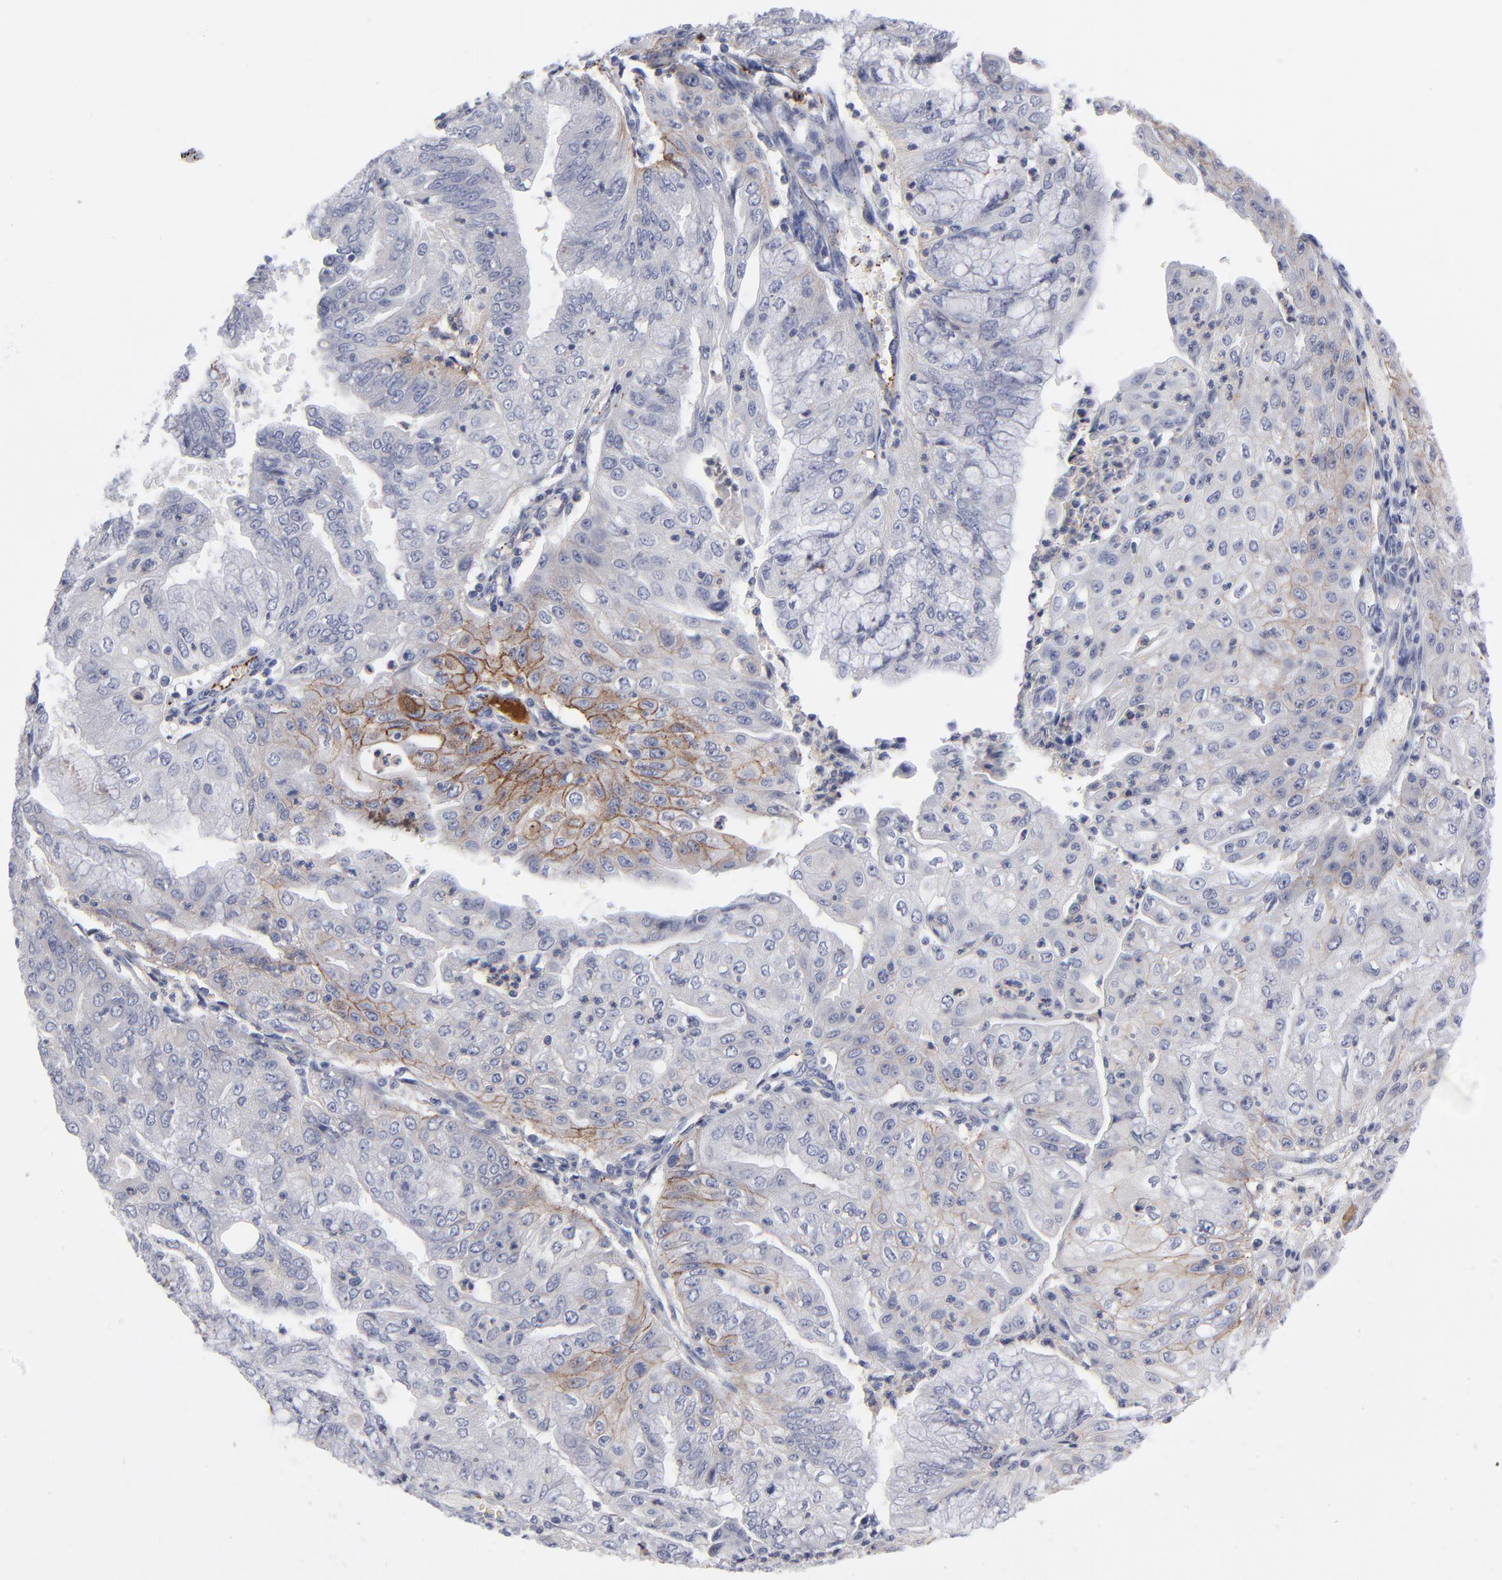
{"staining": {"intensity": "moderate", "quantity": "<25%", "location": "cytoplasmic/membranous"}, "tissue": "endometrial cancer", "cell_type": "Tumor cells", "image_type": "cancer", "snomed": [{"axis": "morphology", "description": "Adenocarcinoma, NOS"}, {"axis": "topography", "description": "Endometrium"}], "caption": "This photomicrograph demonstrates immunohistochemistry staining of adenocarcinoma (endometrial), with low moderate cytoplasmic/membranous expression in about <25% of tumor cells.", "gene": "CCR3", "patient": {"sex": "female", "age": 79}}